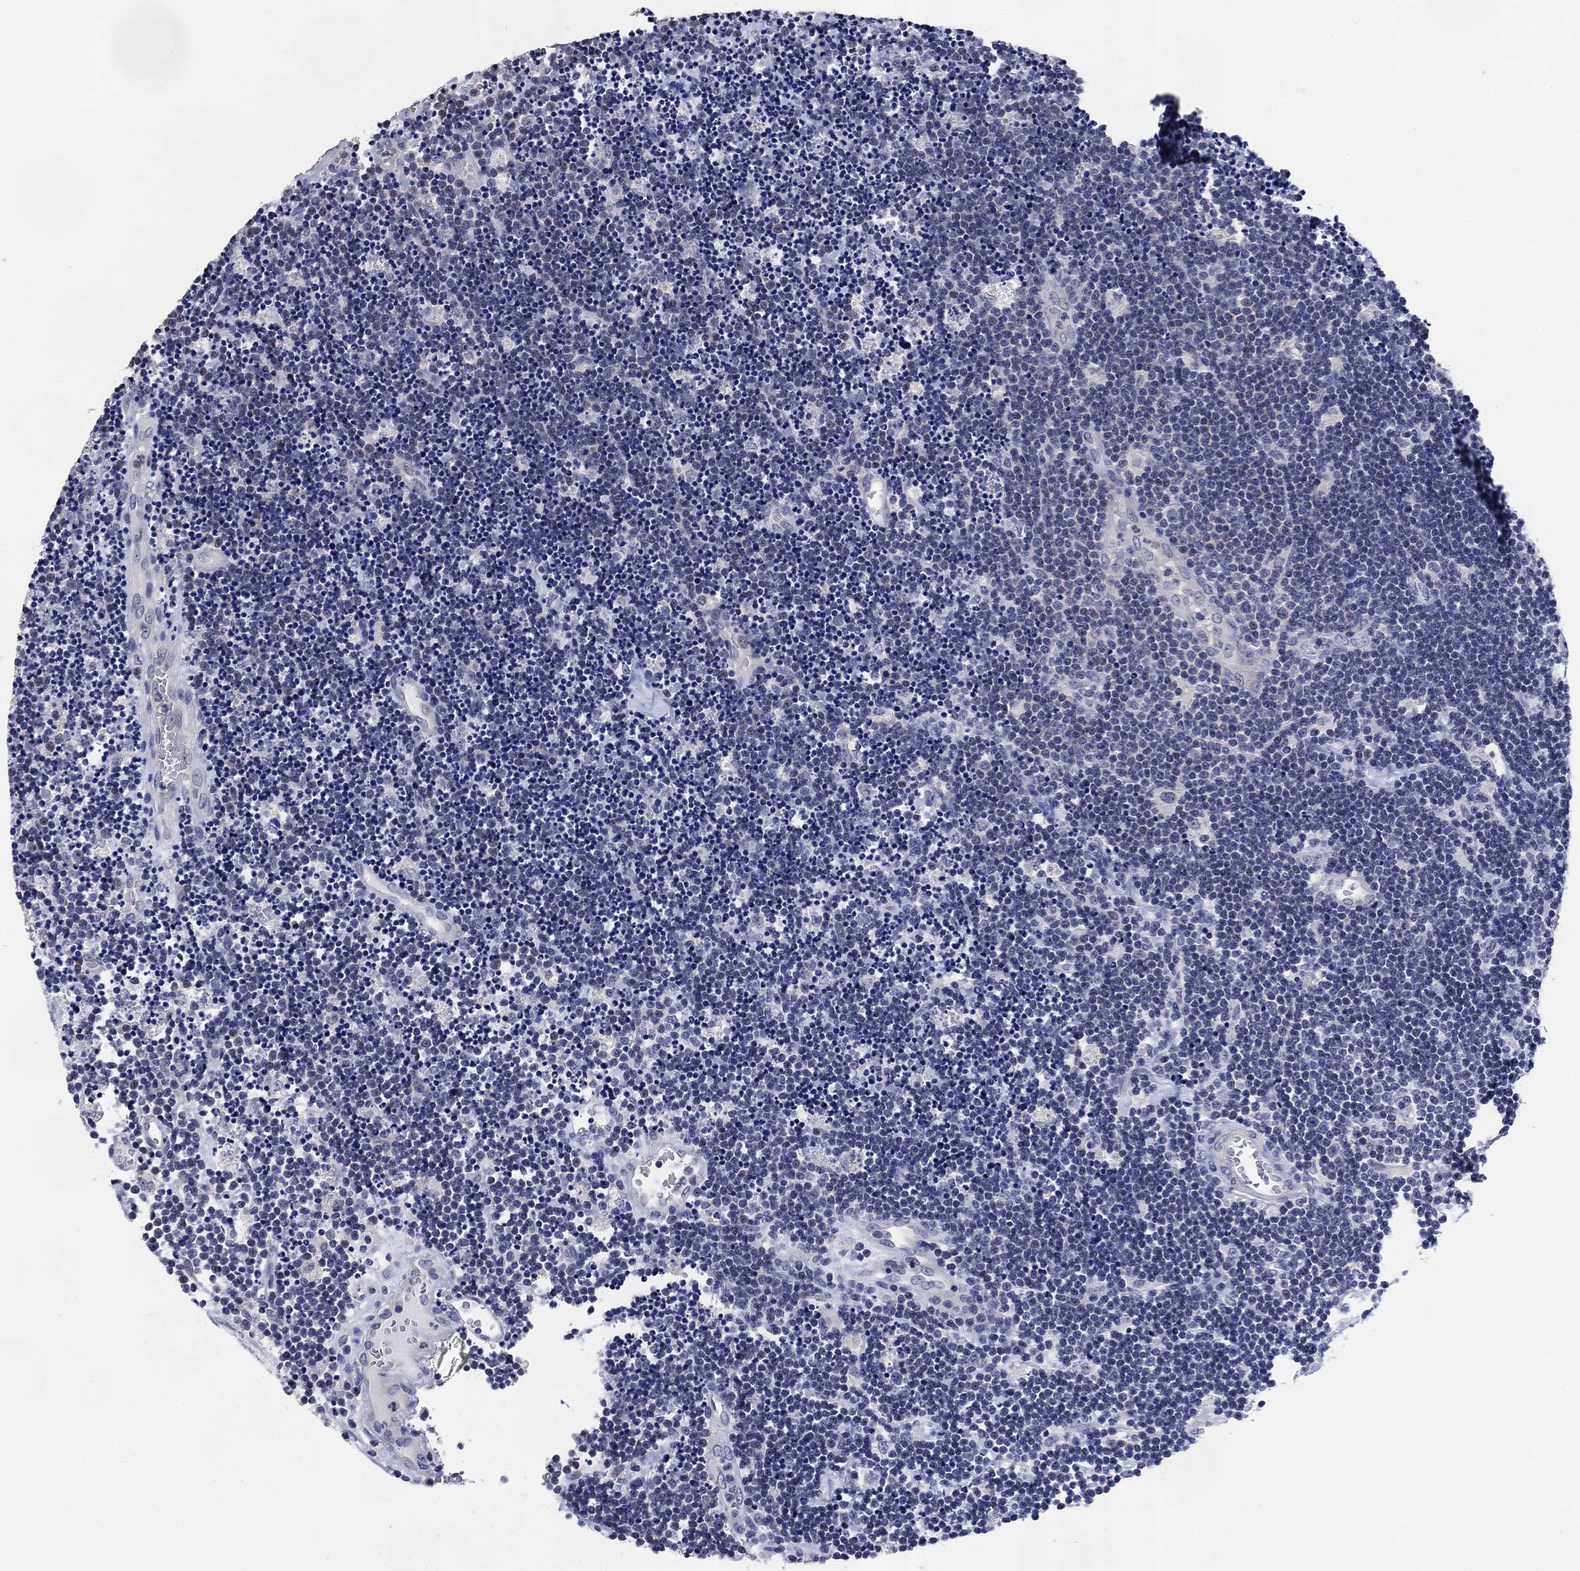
{"staining": {"intensity": "negative", "quantity": "none", "location": "none"}, "tissue": "lymphoma", "cell_type": "Tumor cells", "image_type": "cancer", "snomed": [{"axis": "morphology", "description": "Malignant lymphoma, non-Hodgkin's type, Low grade"}, {"axis": "topography", "description": "Brain"}], "caption": "DAB immunohistochemical staining of human low-grade malignant lymphoma, non-Hodgkin's type shows no significant staining in tumor cells.", "gene": "DAZL", "patient": {"sex": "female", "age": 66}}